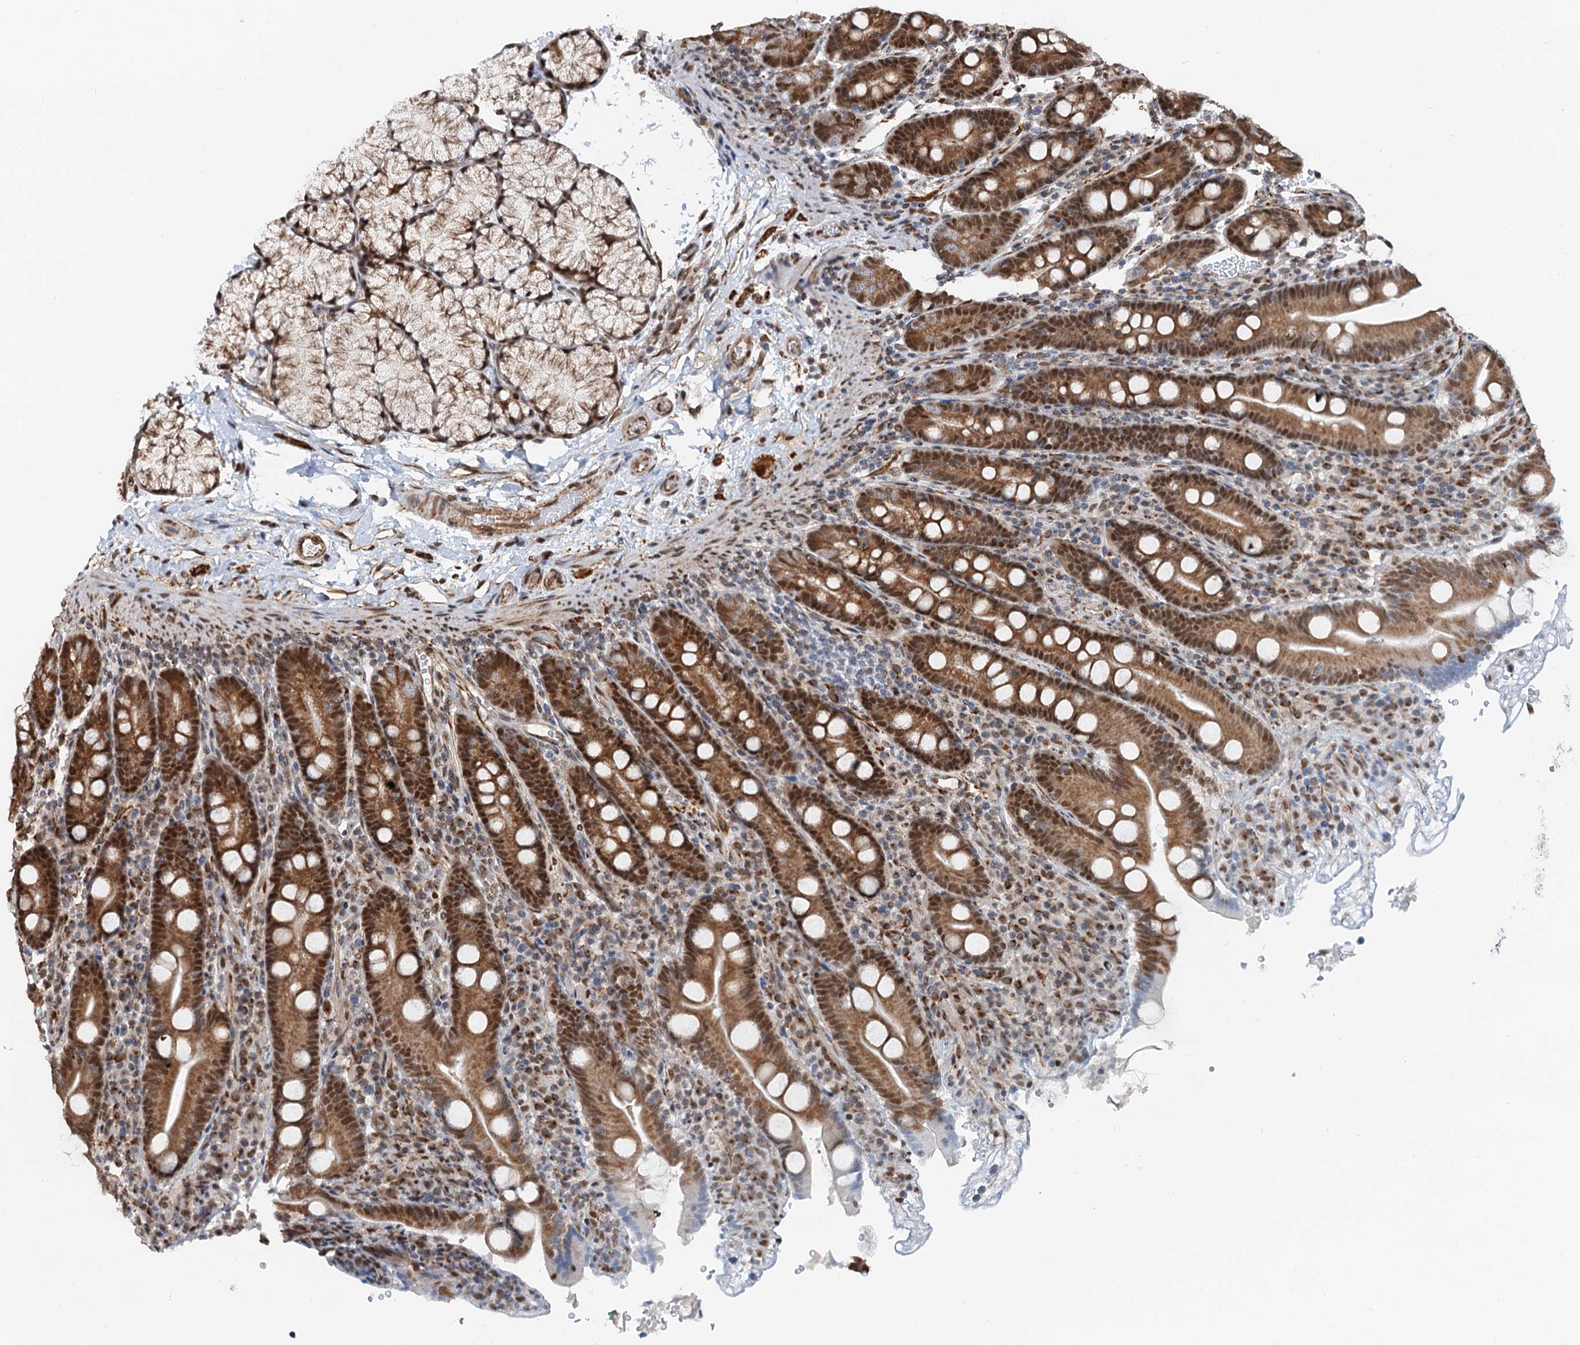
{"staining": {"intensity": "strong", "quantity": ">75%", "location": "cytoplasmic/membranous,nuclear"}, "tissue": "duodenum", "cell_type": "Glandular cells", "image_type": "normal", "snomed": [{"axis": "morphology", "description": "Normal tissue, NOS"}, {"axis": "topography", "description": "Duodenum"}], "caption": "Glandular cells show high levels of strong cytoplasmic/membranous,nuclear expression in approximately >75% of cells in unremarkable duodenum.", "gene": "CFDP1", "patient": {"sex": "male", "age": 35}}